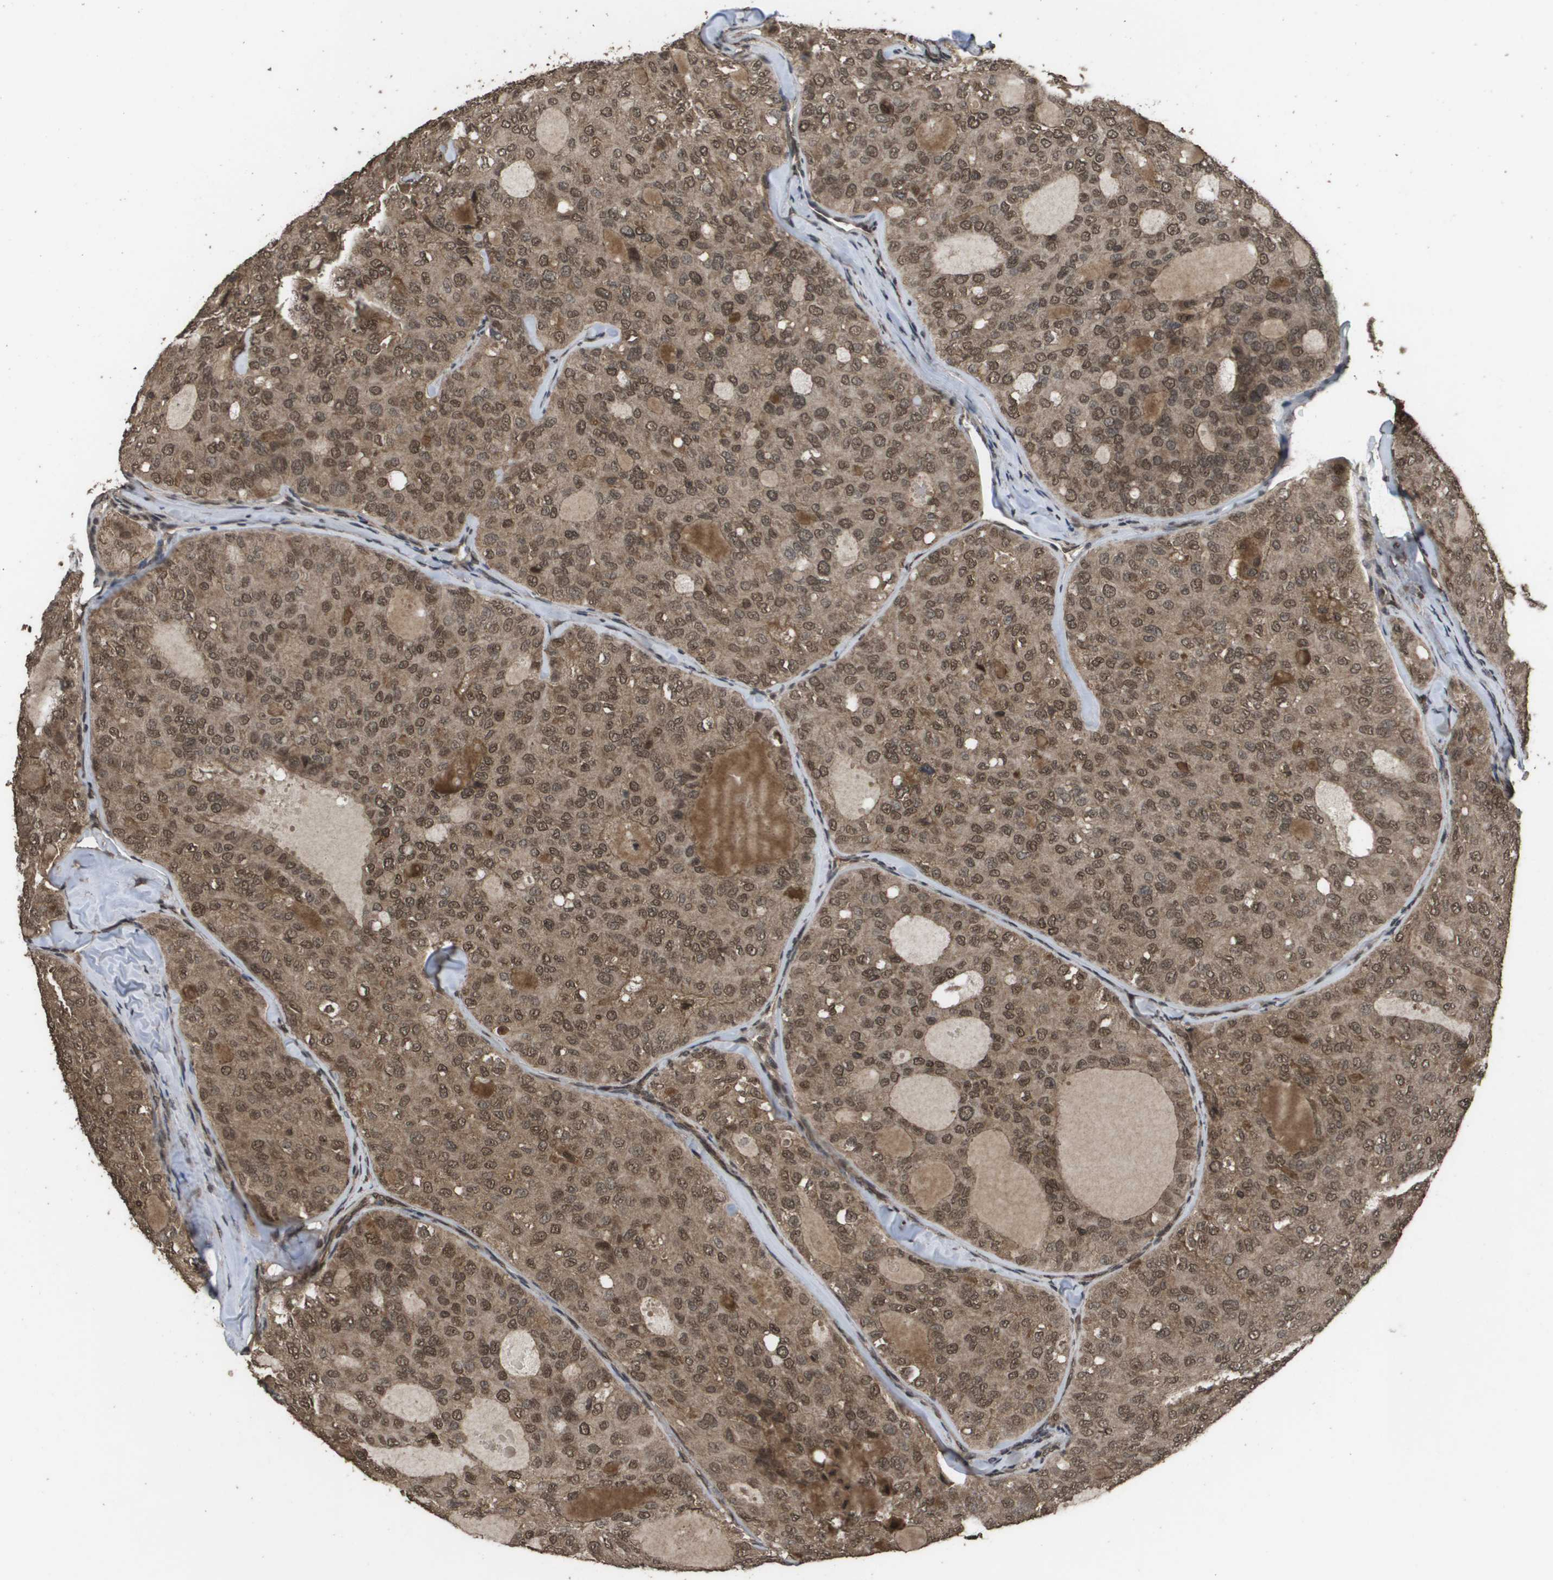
{"staining": {"intensity": "moderate", "quantity": ">75%", "location": "cytoplasmic/membranous,nuclear"}, "tissue": "thyroid cancer", "cell_type": "Tumor cells", "image_type": "cancer", "snomed": [{"axis": "morphology", "description": "Follicular adenoma carcinoma, NOS"}, {"axis": "topography", "description": "Thyroid gland"}], "caption": "Immunohistochemical staining of thyroid cancer exhibits moderate cytoplasmic/membranous and nuclear protein positivity in about >75% of tumor cells. Immunohistochemistry stains the protein in brown and the nuclei are stained blue.", "gene": "AXIN2", "patient": {"sex": "male", "age": 75}}